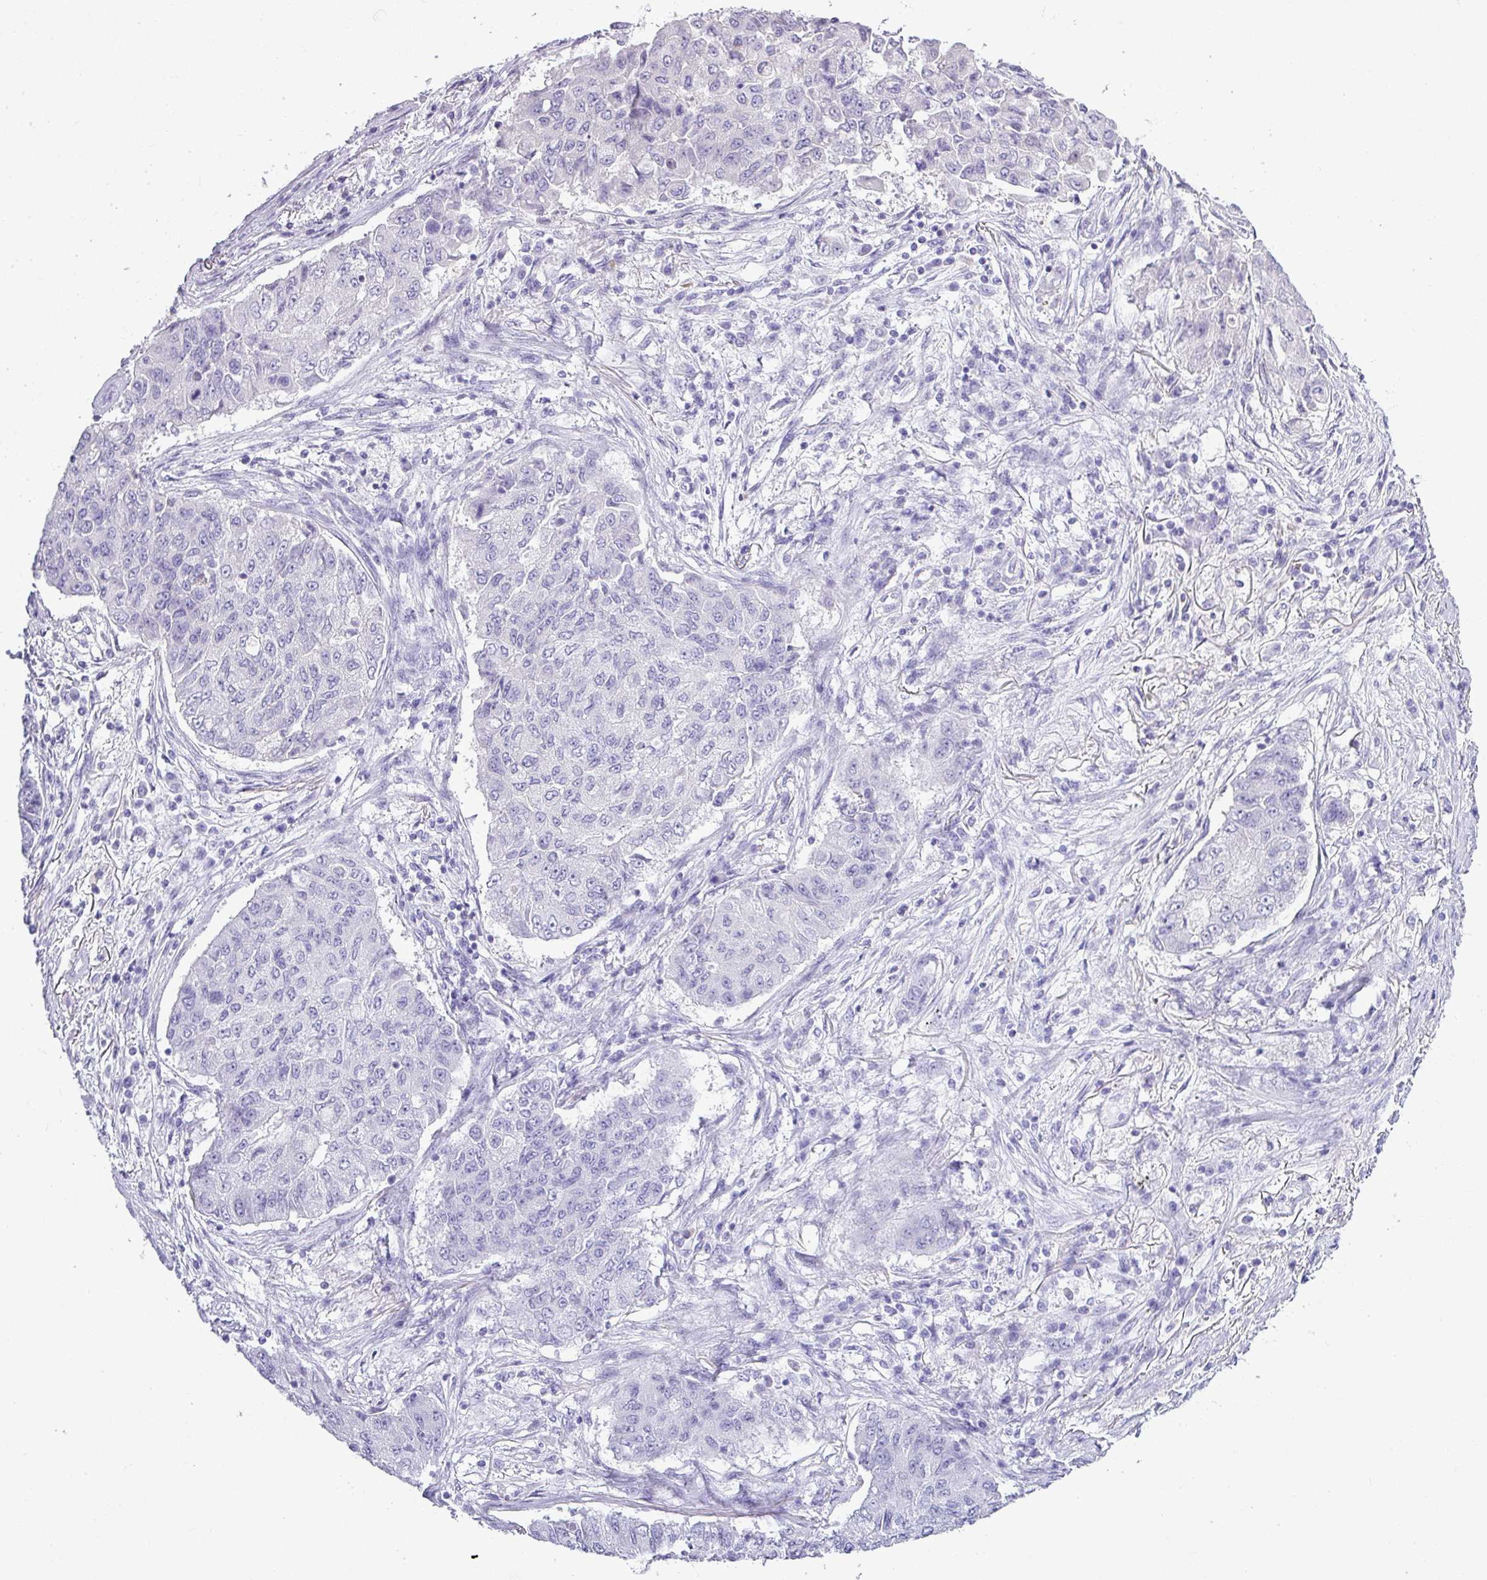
{"staining": {"intensity": "negative", "quantity": "none", "location": "none"}, "tissue": "lung cancer", "cell_type": "Tumor cells", "image_type": "cancer", "snomed": [{"axis": "morphology", "description": "Squamous cell carcinoma, NOS"}, {"axis": "topography", "description": "Lung"}], "caption": "Immunohistochemistry (IHC) of human lung cancer exhibits no positivity in tumor cells.", "gene": "STAT5A", "patient": {"sex": "male", "age": 74}}